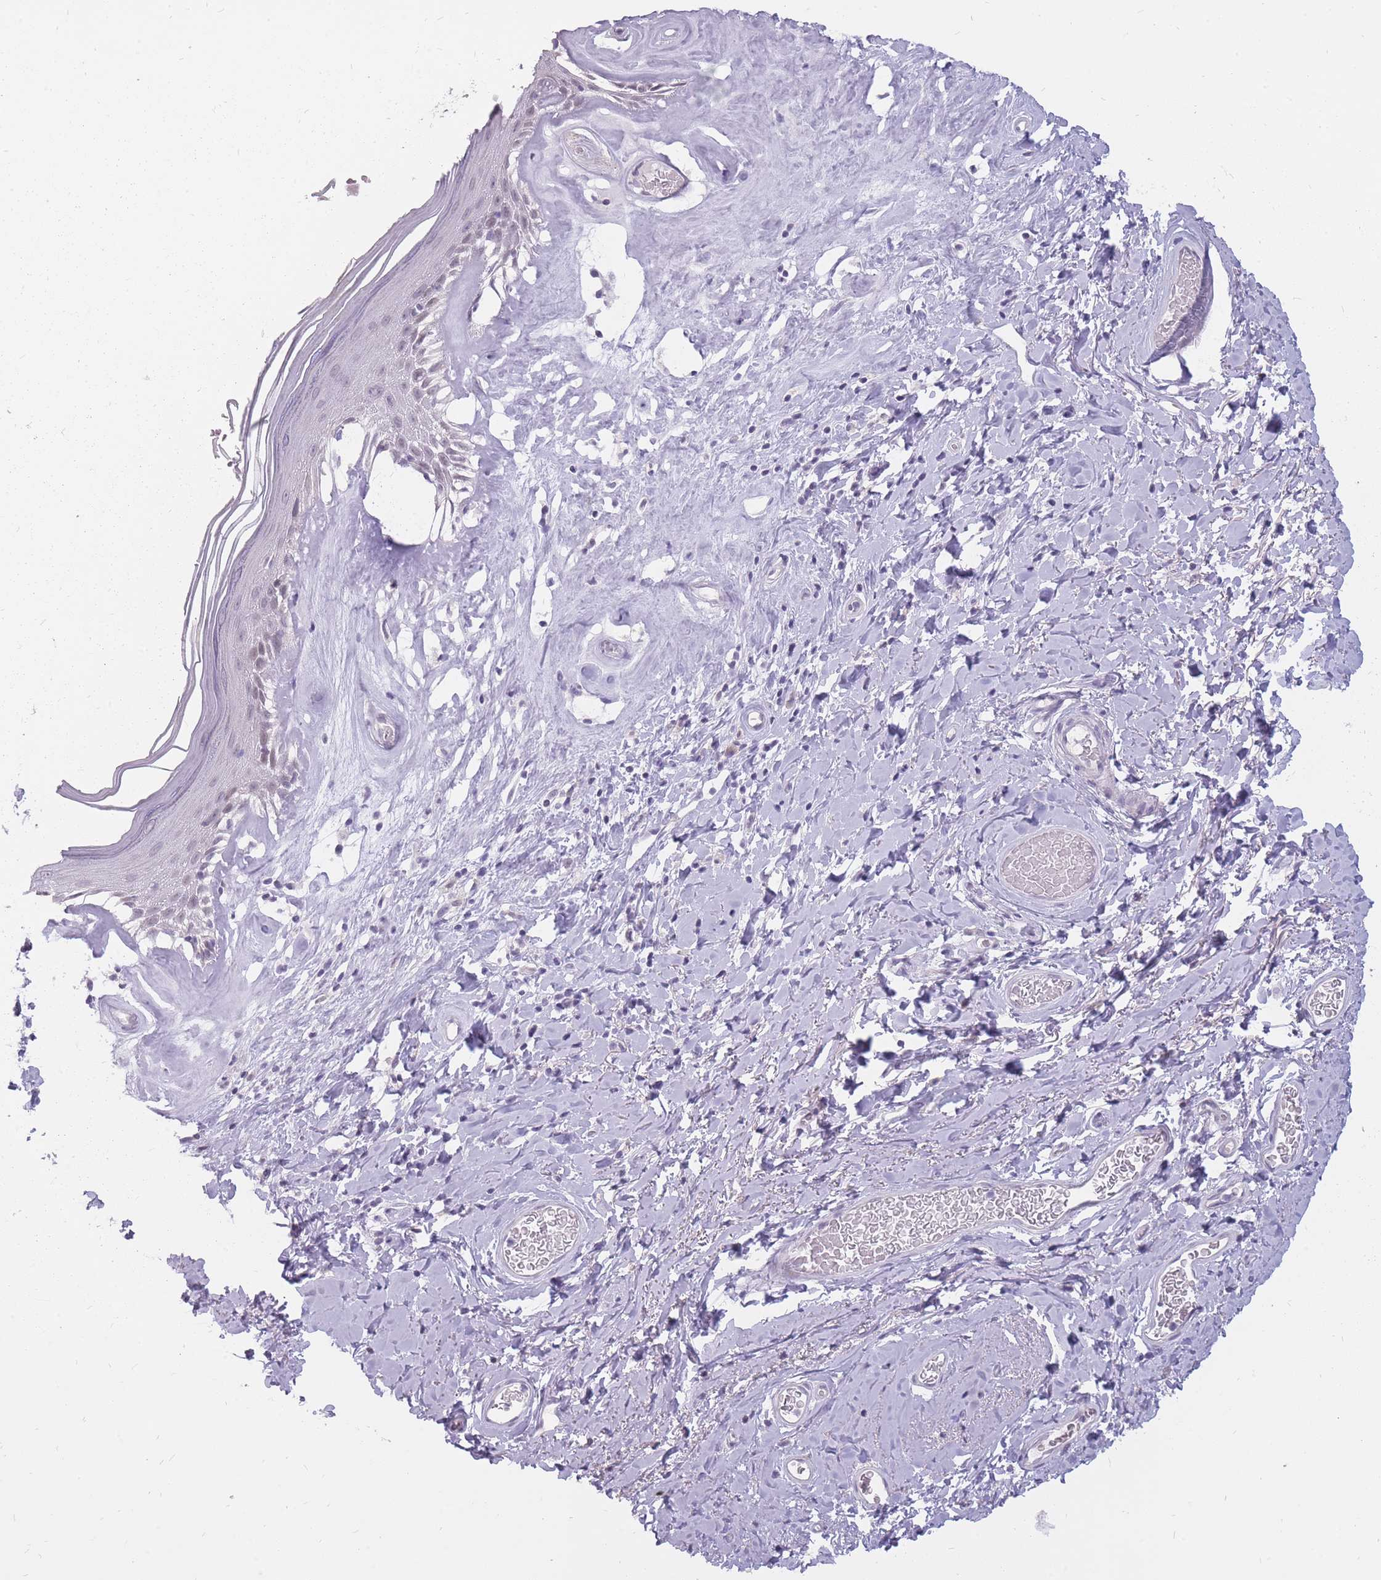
{"staining": {"intensity": "moderate", "quantity": "25%-75%", "location": "nuclear"}, "tissue": "skin", "cell_type": "Epidermal cells", "image_type": "normal", "snomed": [{"axis": "morphology", "description": "Normal tissue, NOS"}, {"axis": "morphology", "description": "Inflammation, NOS"}, {"axis": "topography", "description": "Vulva"}], "caption": "This image exhibits IHC staining of normal human skin, with medium moderate nuclear staining in approximately 25%-75% of epidermal cells.", "gene": "POM121C", "patient": {"sex": "female", "age": 86}}